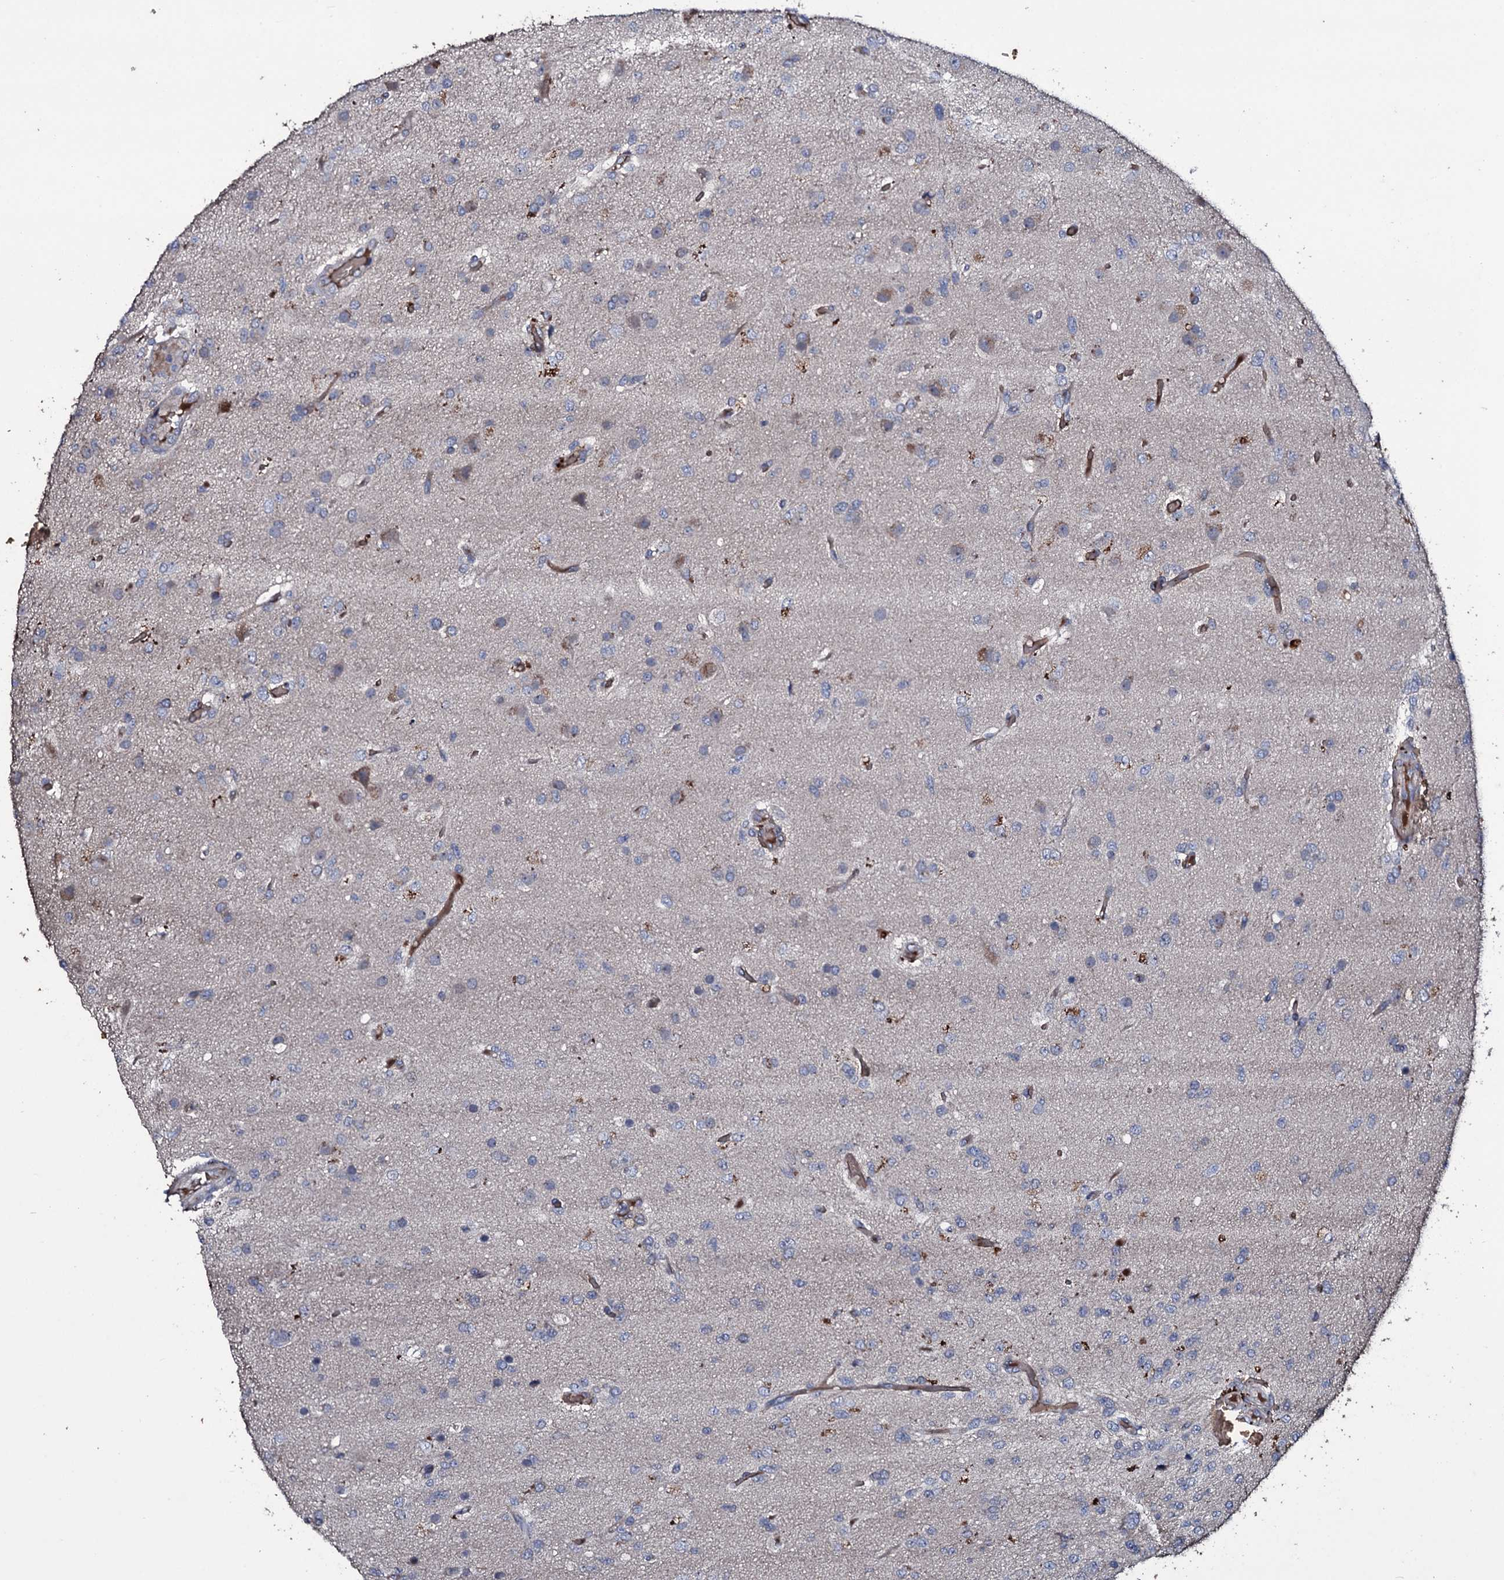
{"staining": {"intensity": "negative", "quantity": "none", "location": "none"}, "tissue": "glioma", "cell_type": "Tumor cells", "image_type": "cancer", "snomed": [{"axis": "morphology", "description": "Glioma, malignant, High grade"}, {"axis": "topography", "description": "Brain"}], "caption": "Immunohistochemistry (IHC) of malignant high-grade glioma displays no positivity in tumor cells.", "gene": "ZSWIM8", "patient": {"sex": "female", "age": 74}}